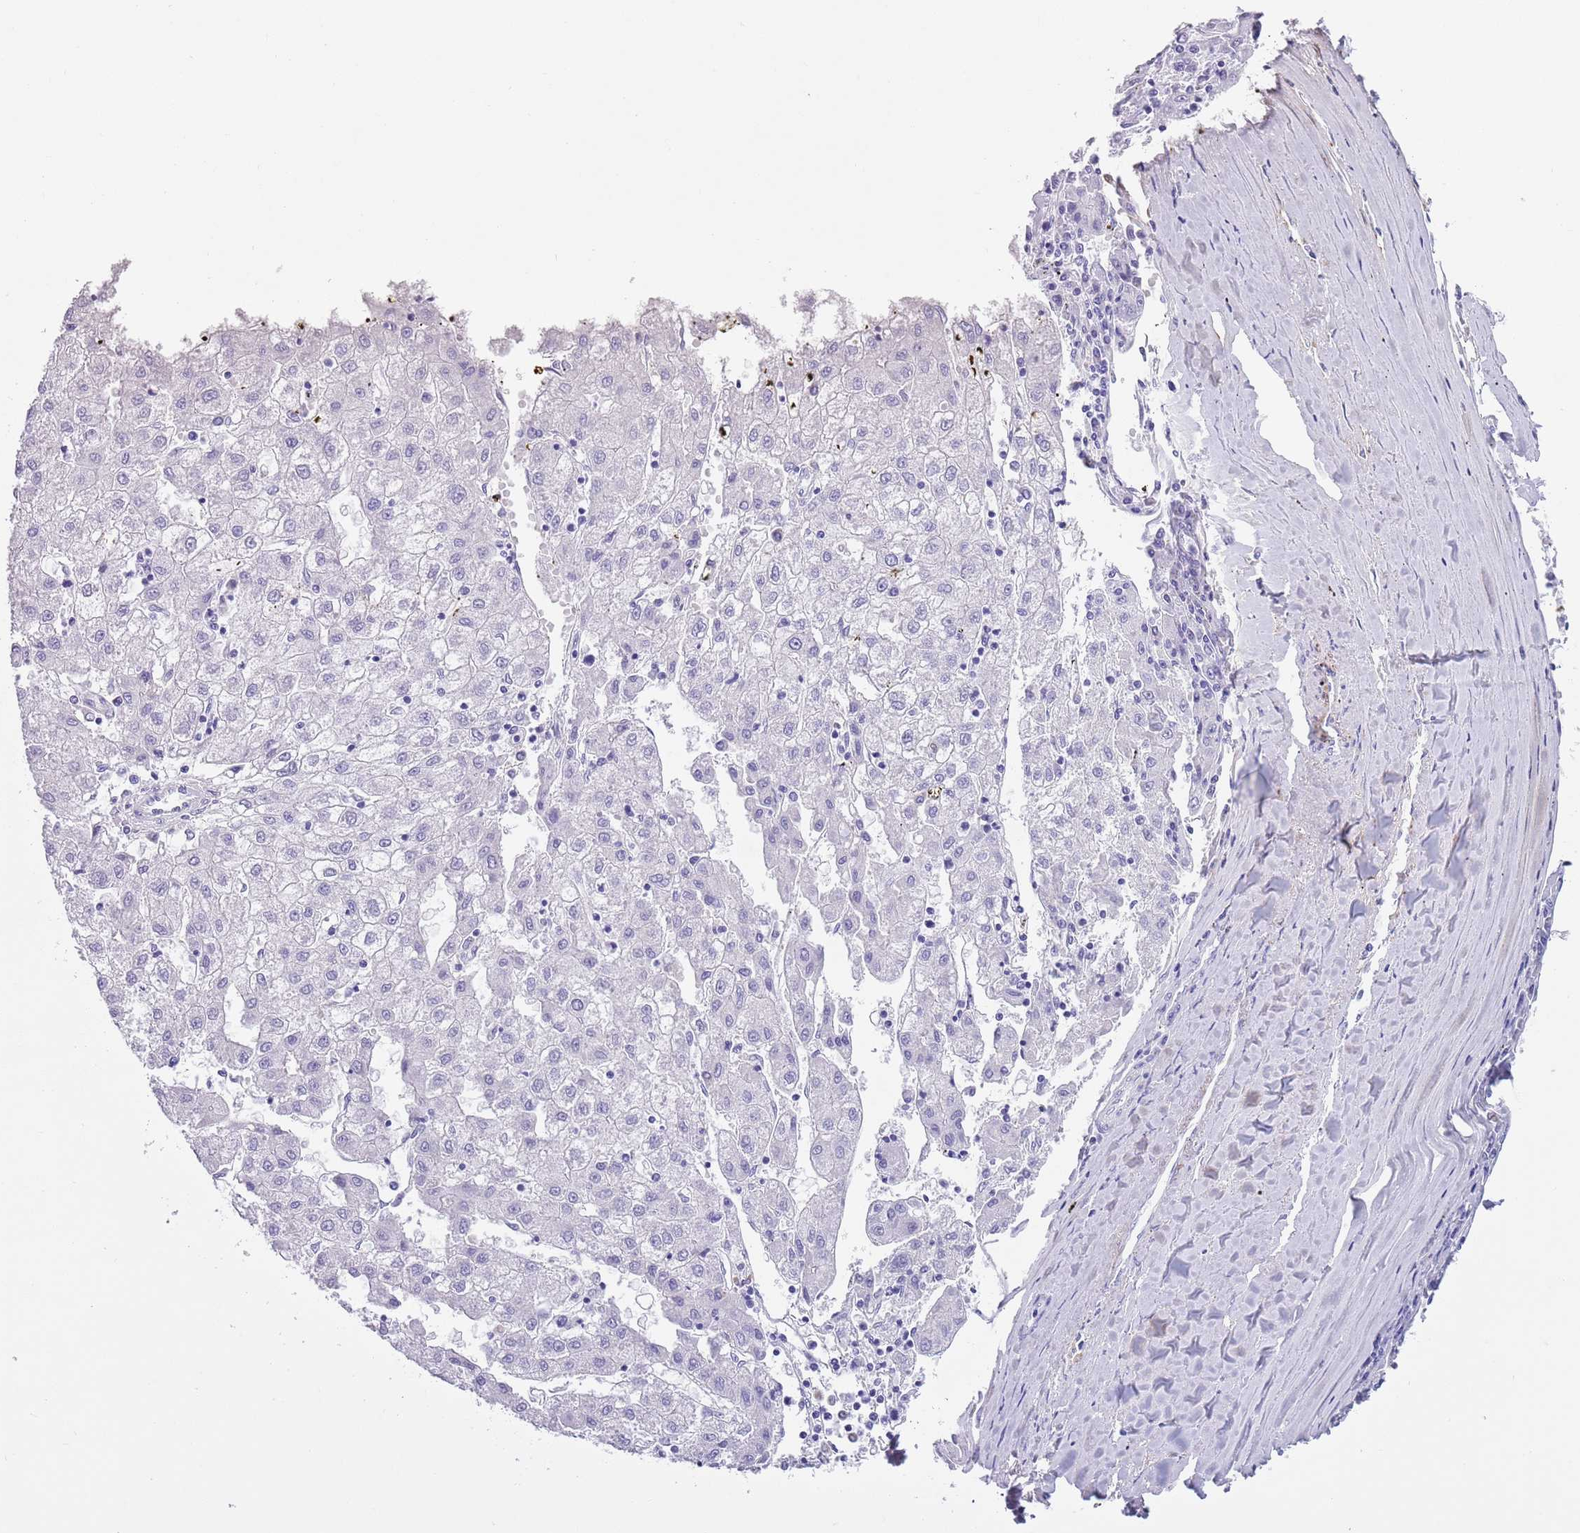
{"staining": {"intensity": "negative", "quantity": "none", "location": "none"}, "tissue": "liver cancer", "cell_type": "Tumor cells", "image_type": "cancer", "snomed": [{"axis": "morphology", "description": "Carcinoma, Hepatocellular, NOS"}, {"axis": "topography", "description": "Liver"}], "caption": "Immunohistochemical staining of human liver cancer reveals no significant positivity in tumor cells.", "gene": "PFKFB2", "patient": {"sex": "male", "age": 72}}